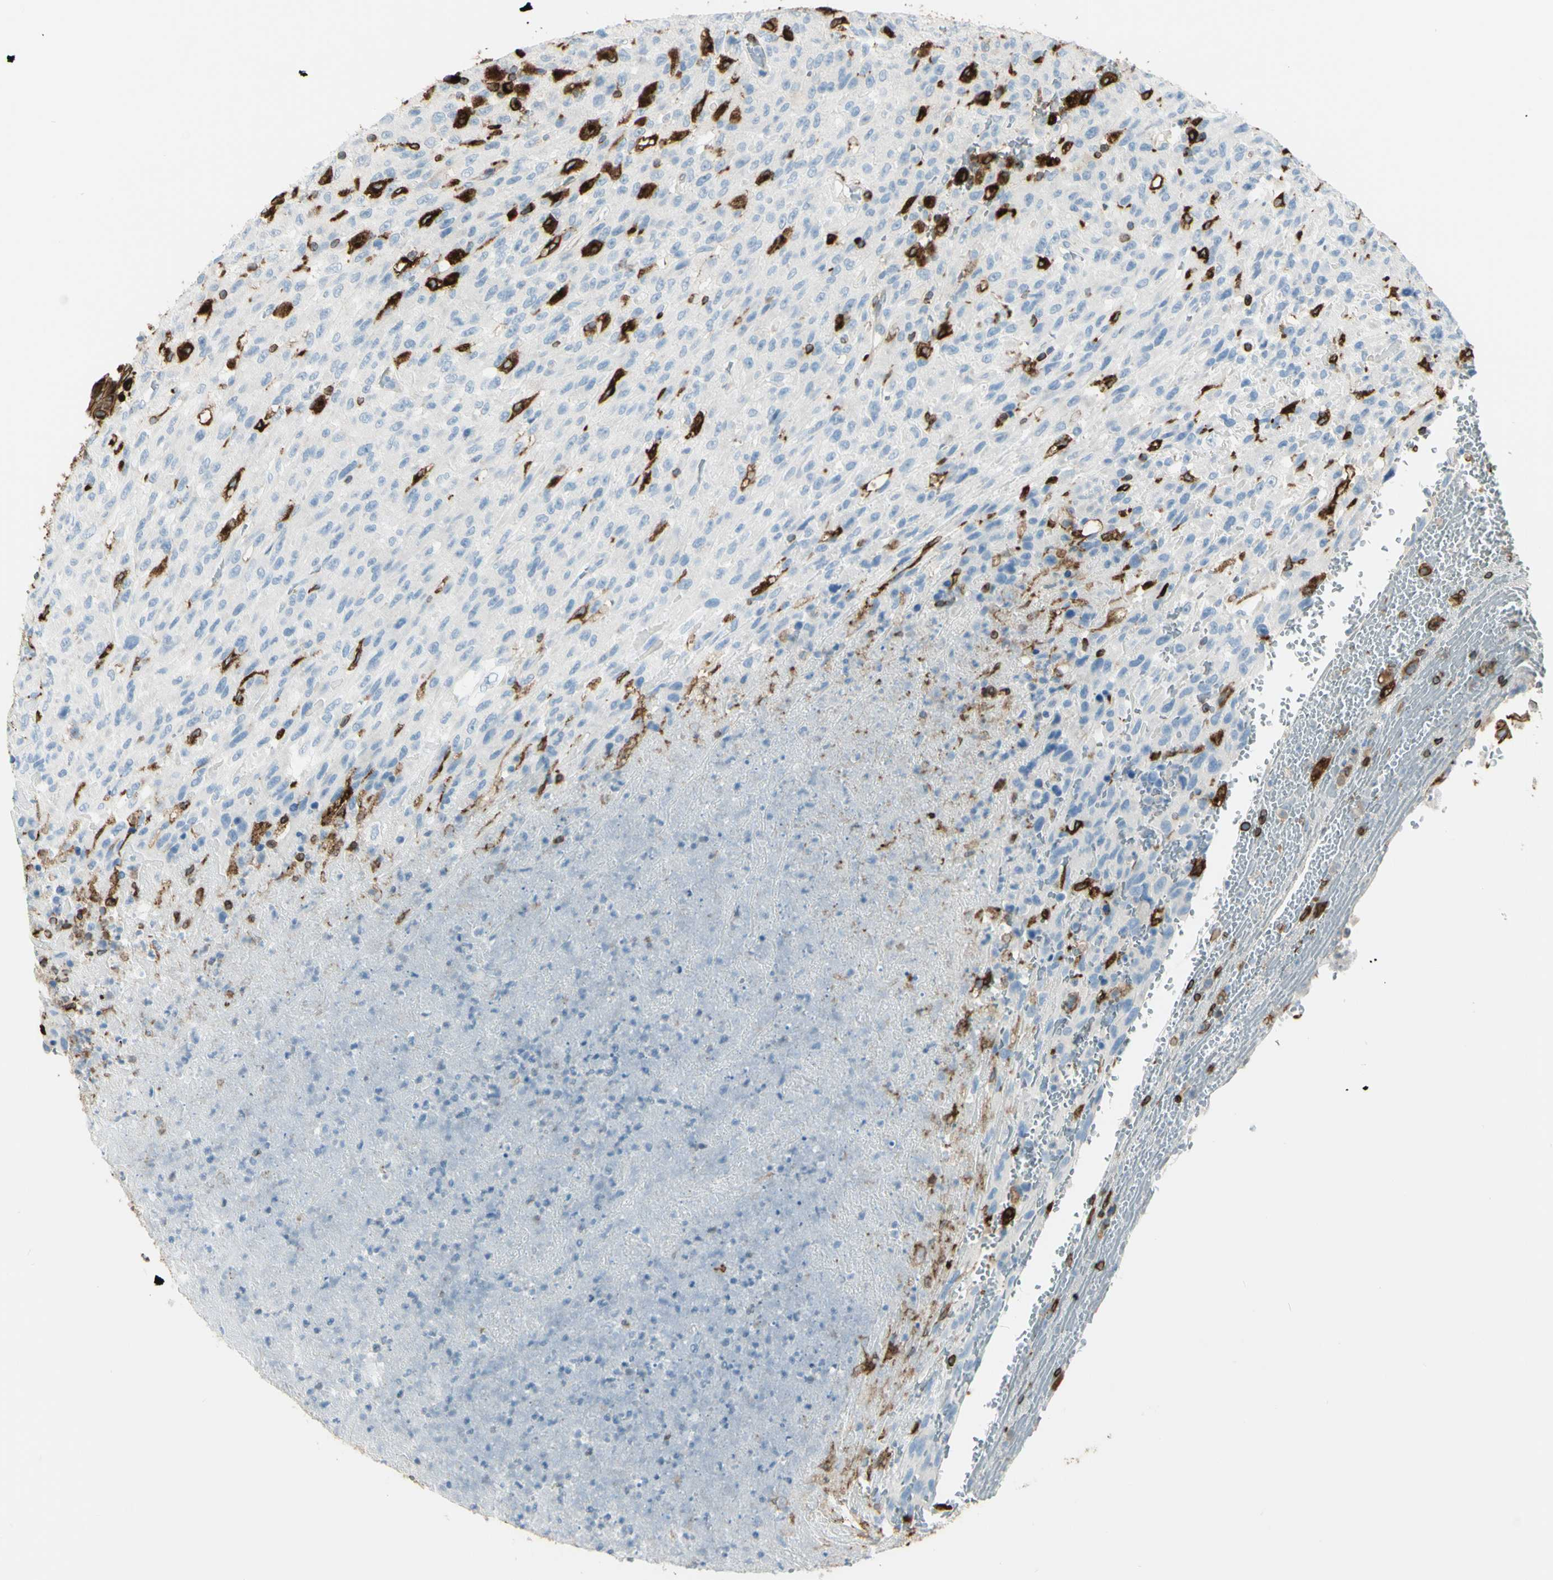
{"staining": {"intensity": "weak", "quantity": "25%-75%", "location": "cytoplasmic/membranous"}, "tissue": "urothelial cancer", "cell_type": "Tumor cells", "image_type": "cancer", "snomed": [{"axis": "morphology", "description": "Urothelial carcinoma, High grade"}, {"axis": "topography", "description": "Urinary bladder"}], "caption": "Urothelial cancer tissue reveals weak cytoplasmic/membranous staining in approximately 25%-75% of tumor cells", "gene": "CD74", "patient": {"sex": "male", "age": 66}}